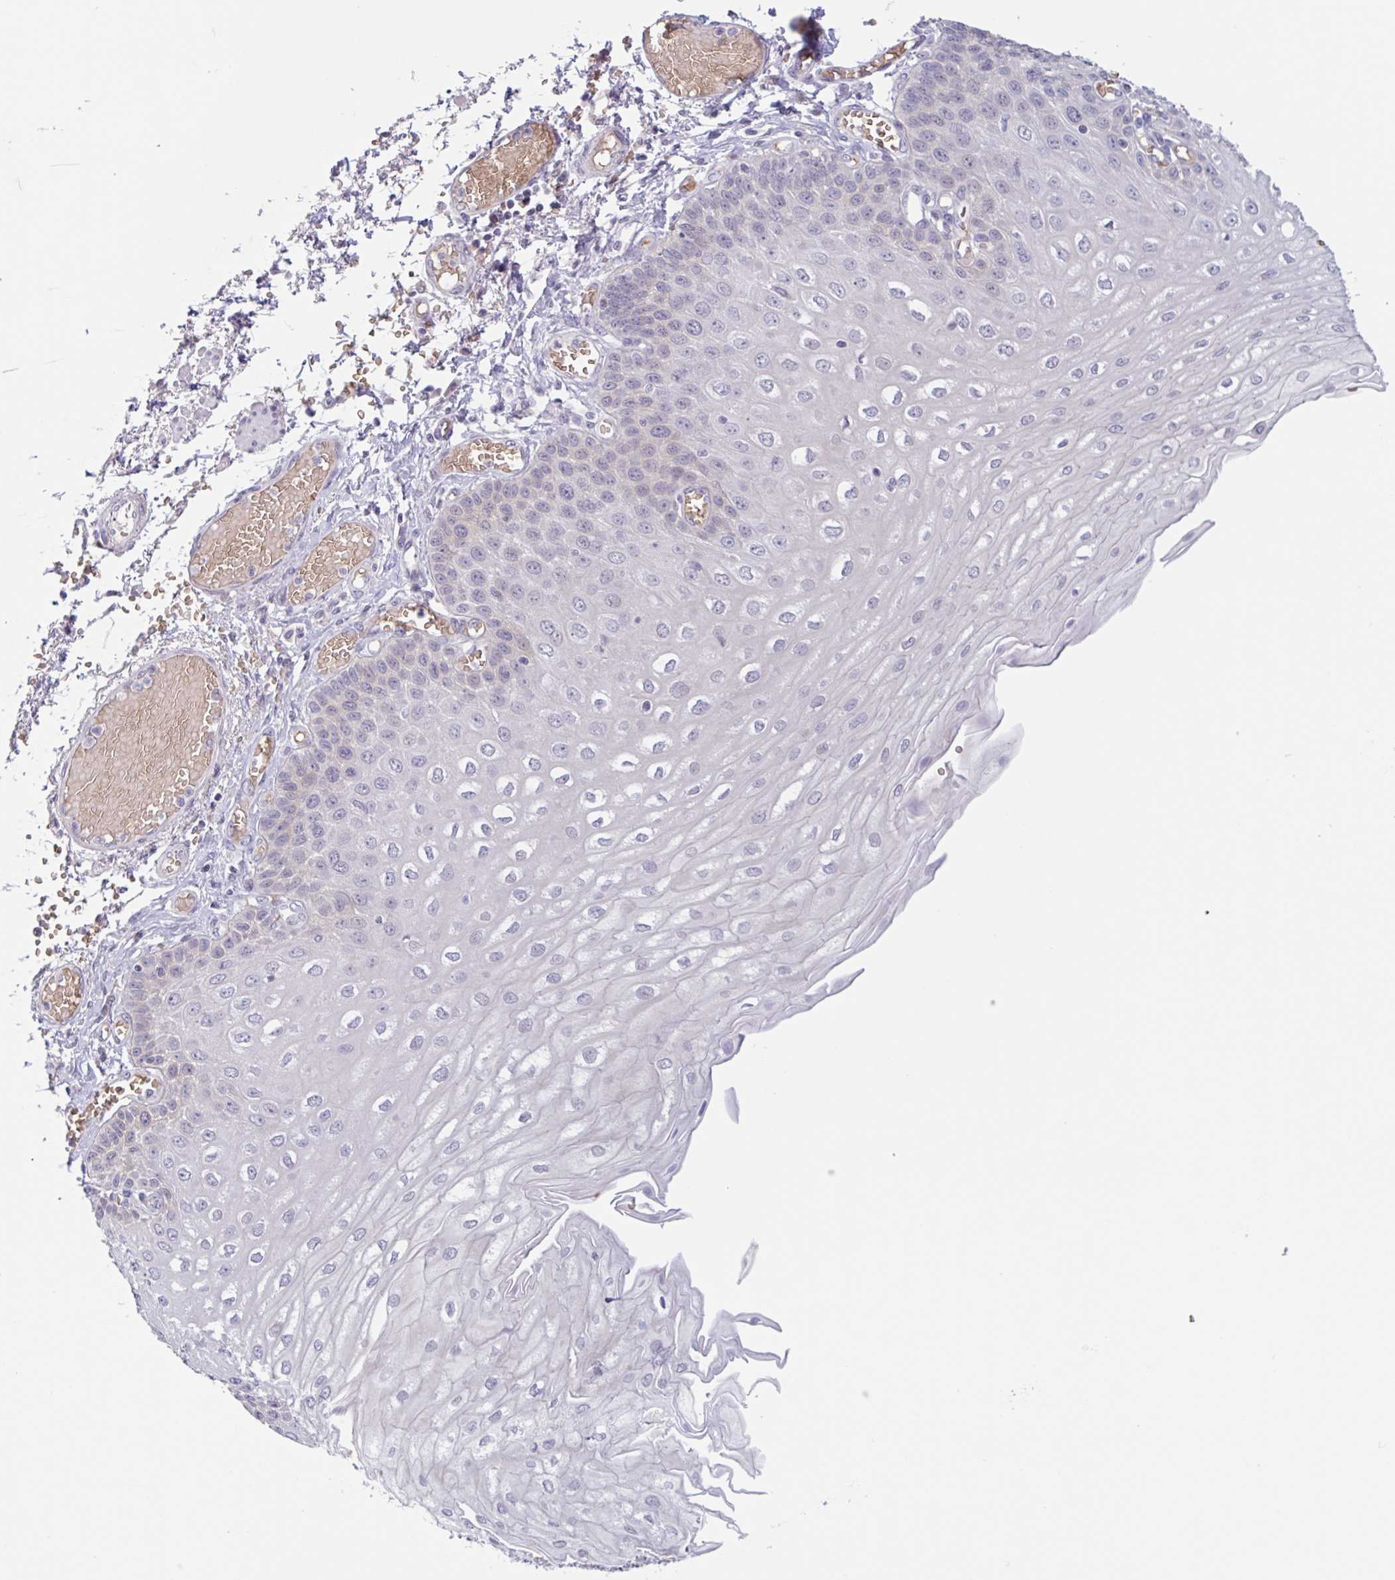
{"staining": {"intensity": "weak", "quantity": "<25%", "location": "cytoplasmic/membranous"}, "tissue": "esophagus", "cell_type": "Squamous epithelial cells", "image_type": "normal", "snomed": [{"axis": "morphology", "description": "Normal tissue, NOS"}, {"axis": "morphology", "description": "Adenocarcinoma, NOS"}, {"axis": "topography", "description": "Esophagus"}], "caption": "IHC histopathology image of benign esophagus: human esophagus stained with DAB (3,3'-diaminobenzidine) shows no significant protein staining in squamous epithelial cells. (DAB IHC, high magnification).", "gene": "RHAG", "patient": {"sex": "male", "age": 81}}